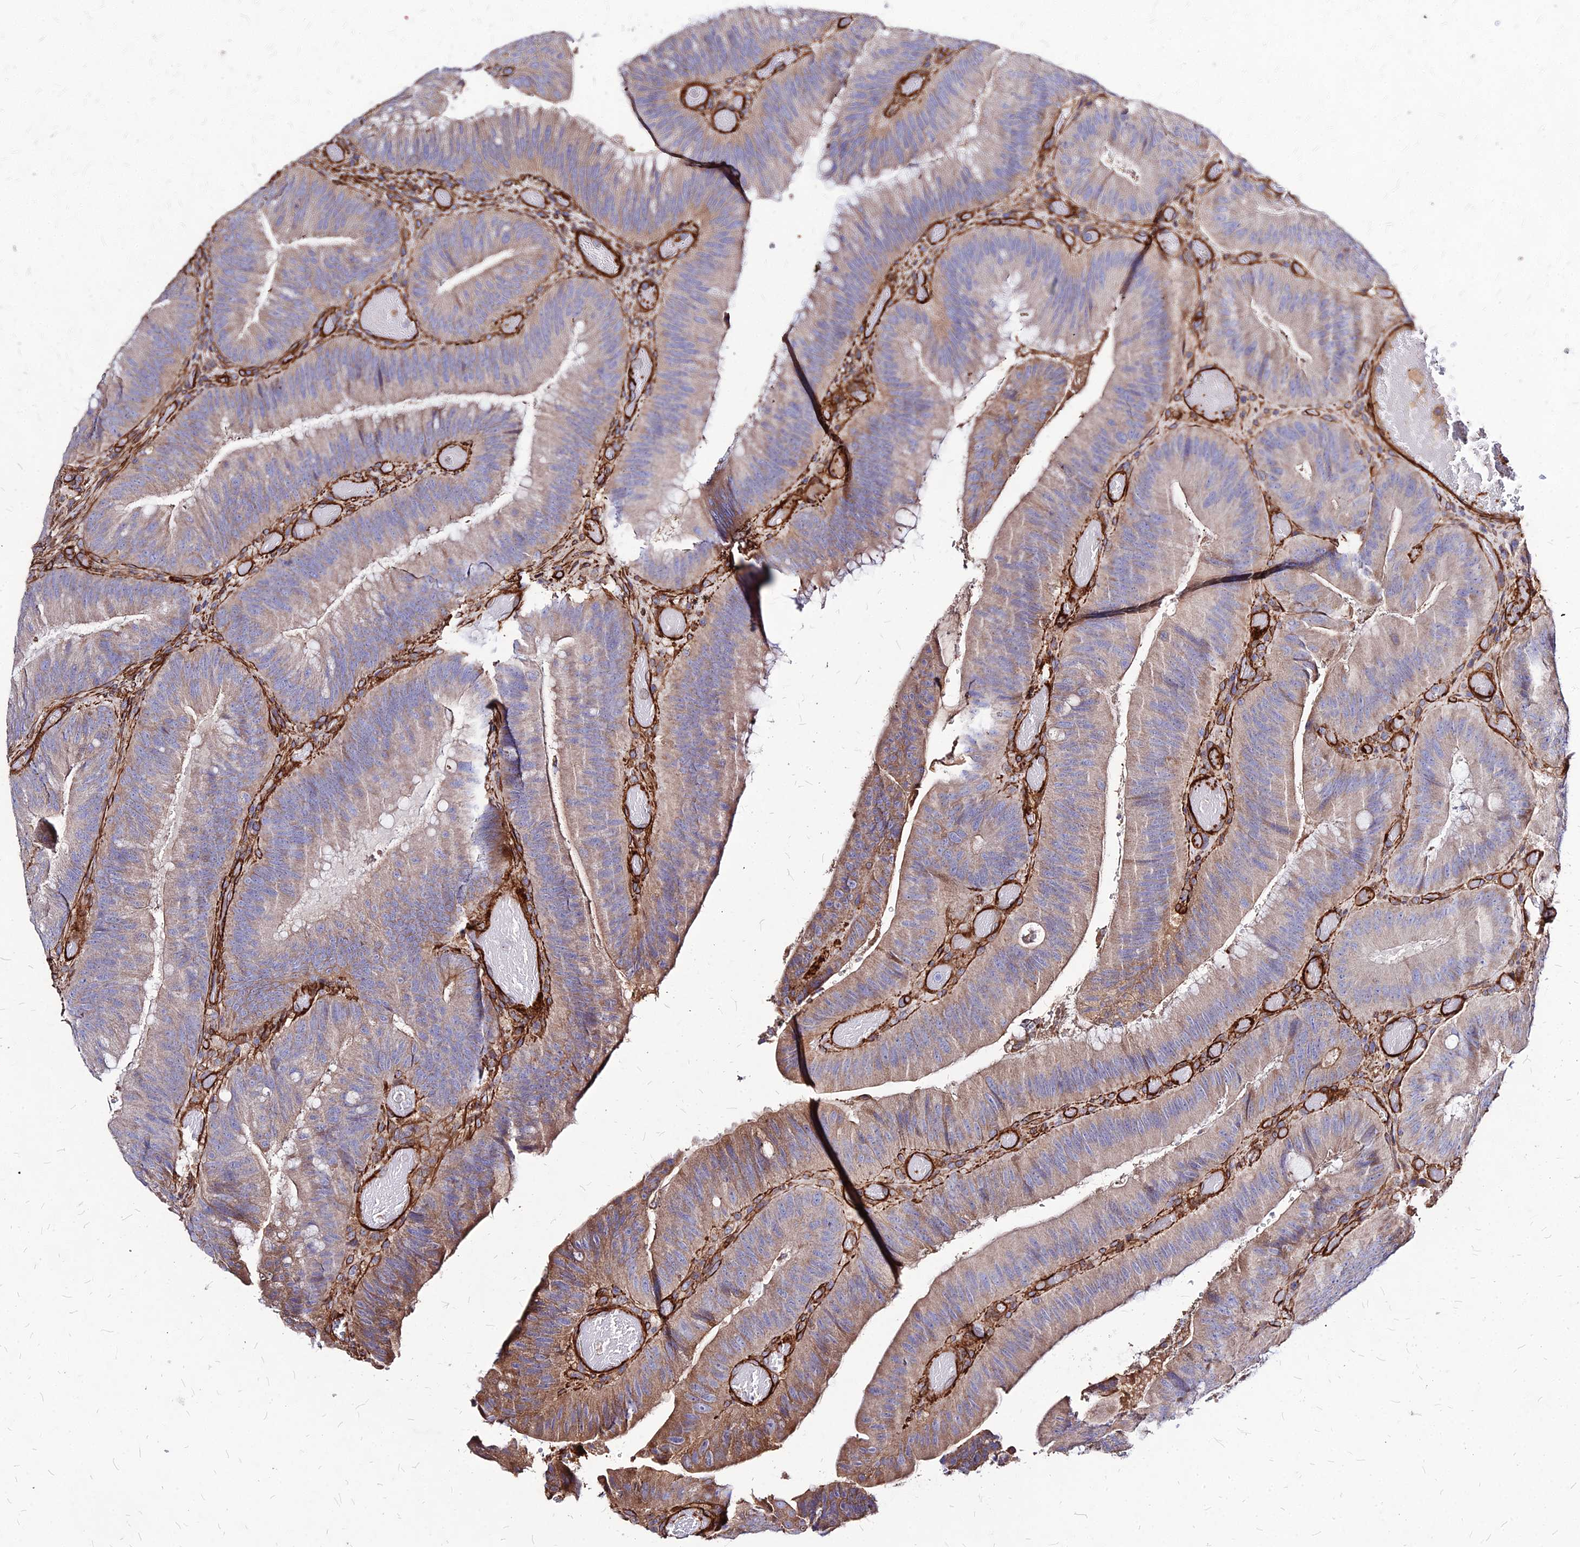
{"staining": {"intensity": "moderate", "quantity": ">75%", "location": "cytoplasmic/membranous"}, "tissue": "colorectal cancer", "cell_type": "Tumor cells", "image_type": "cancer", "snomed": [{"axis": "morphology", "description": "Adenocarcinoma, NOS"}, {"axis": "topography", "description": "Colon"}], "caption": "This is a micrograph of immunohistochemistry staining of colorectal adenocarcinoma, which shows moderate staining in the cytoplasmic/membranous of tumor cells.", "gene": "EFCC1", "patient": {"sex": "female", "age": 43}}